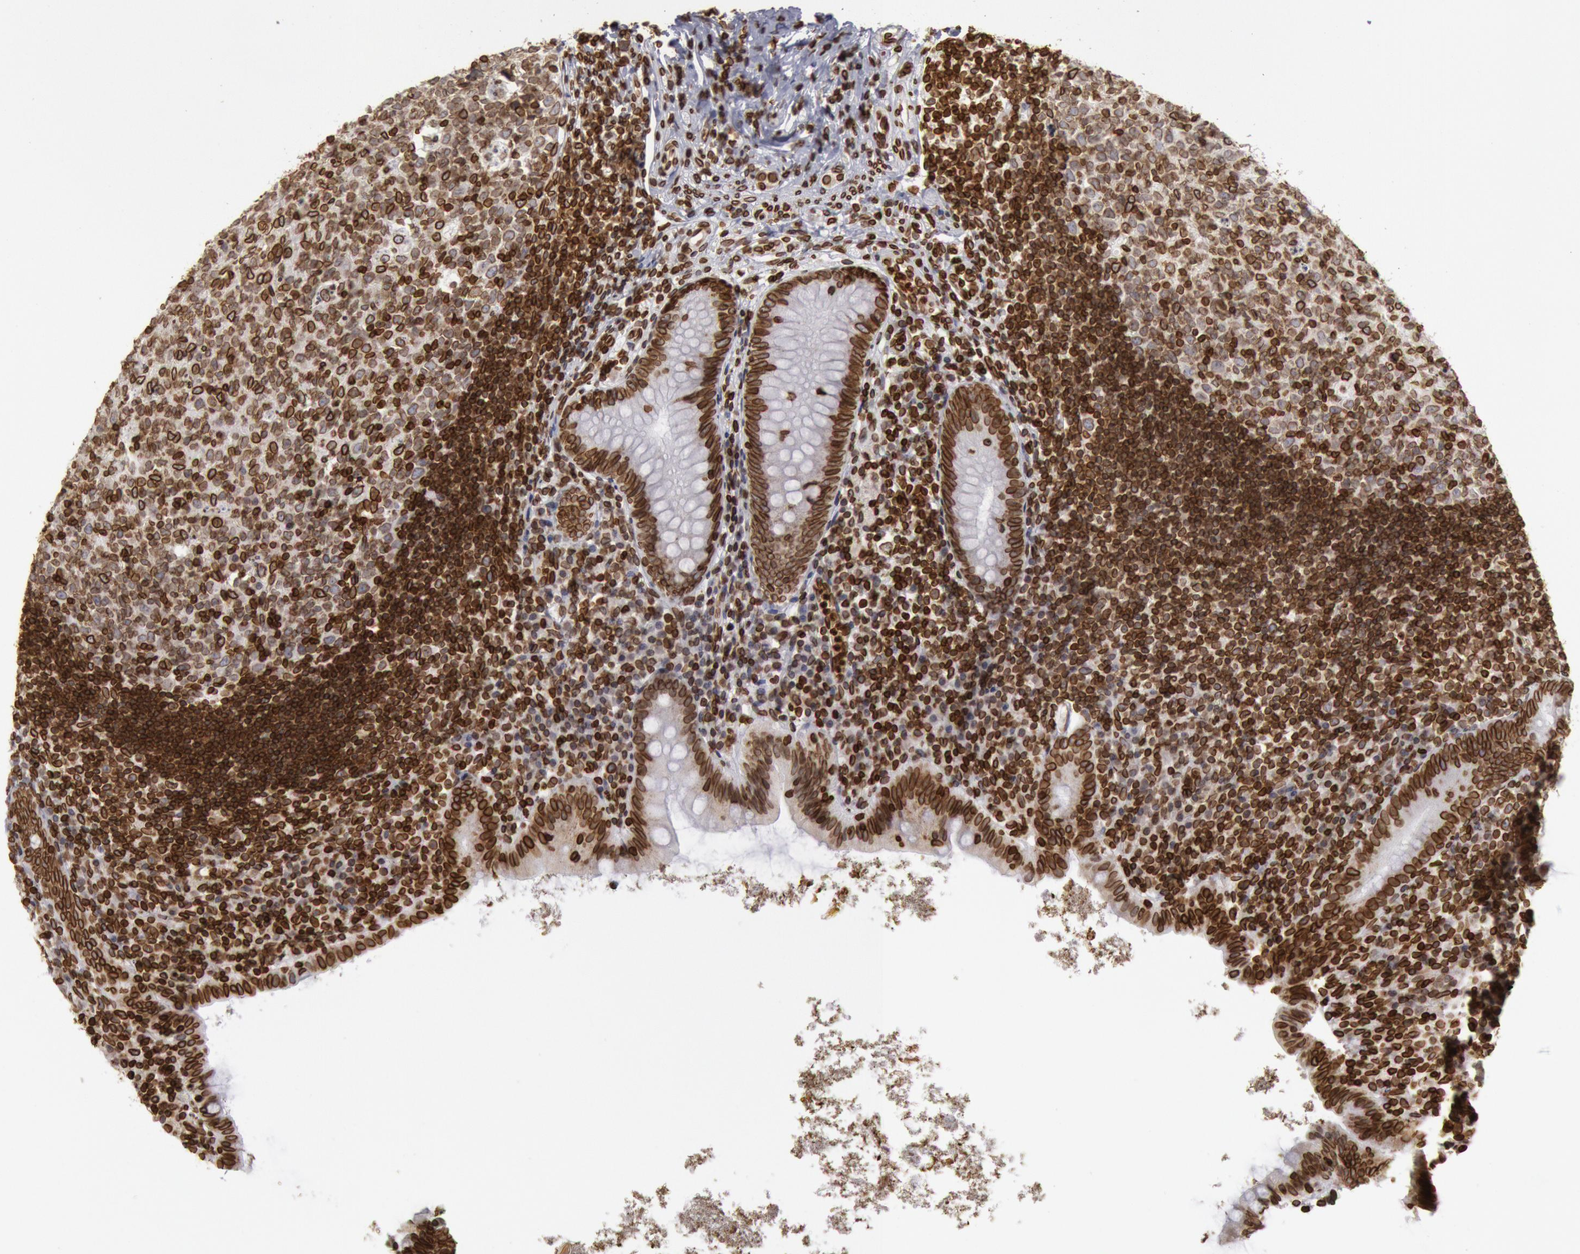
{"staining": {"intensity": "strong", "quantity": ">75%", "location": "nuclear"}, "tissue": "appendix", "cell_type": "Glandular cells", "image_type": "normal", "snomed": [{"axis": "morphology", "description": "Normal tissue, NOS"}, {"axis": "topography", "description": "Appendix"}], "caption": "High-magnification brightfield microscopy of unremarkable appendix stained with DAB (brown) and counterstained with hematoxylin (blue). glandular cells exhibit strong nuclear expression is identified in about>75% of cells.", "gene": "SUN2", "patient": {"sex": "female", "age": 9}}